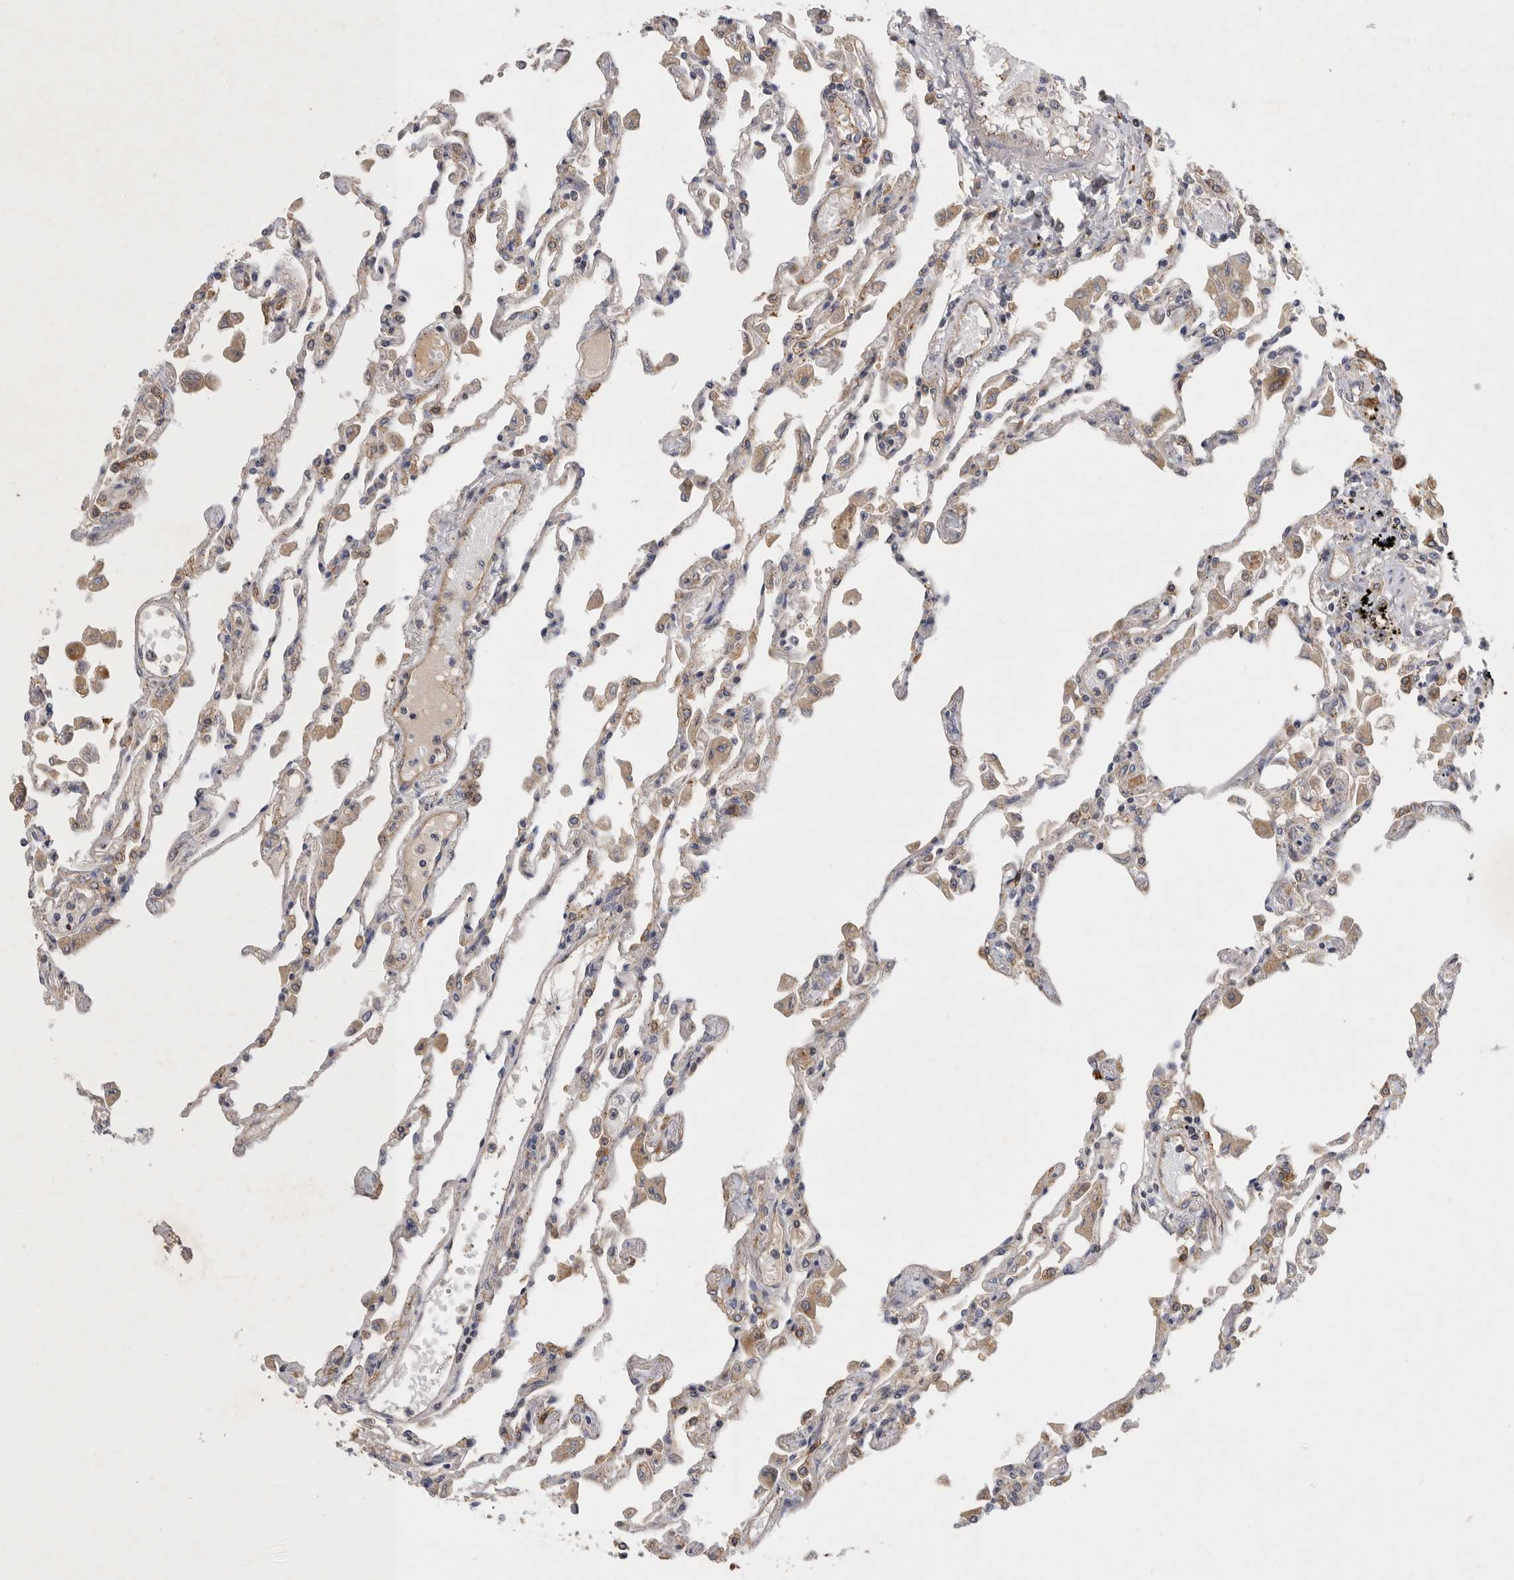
{"staining": {"intensity": "weak", "quantity": "25%-75%", "location": "cytoplasmic/membranous"}, "tissue": "lung", "cell_type": "Alveolar cells", "image_type": "normal", "snomed": [{"axis": "morphology", "description": "Normal tissue, NOS"}, {"axis": "topography", "description": "Bronchus"}, {"axis": "topography", "description": "Lung"}], "caption": "Alveolar cells demonstrate low levels of weak cytoplasmic/membranous positivity in approximately 25%-75% of cells in benign human lung. (IHC, brightfield microscopy, high magnification).", "gene": "MLPH", "patient": {"sex": "female", "age": 49}}